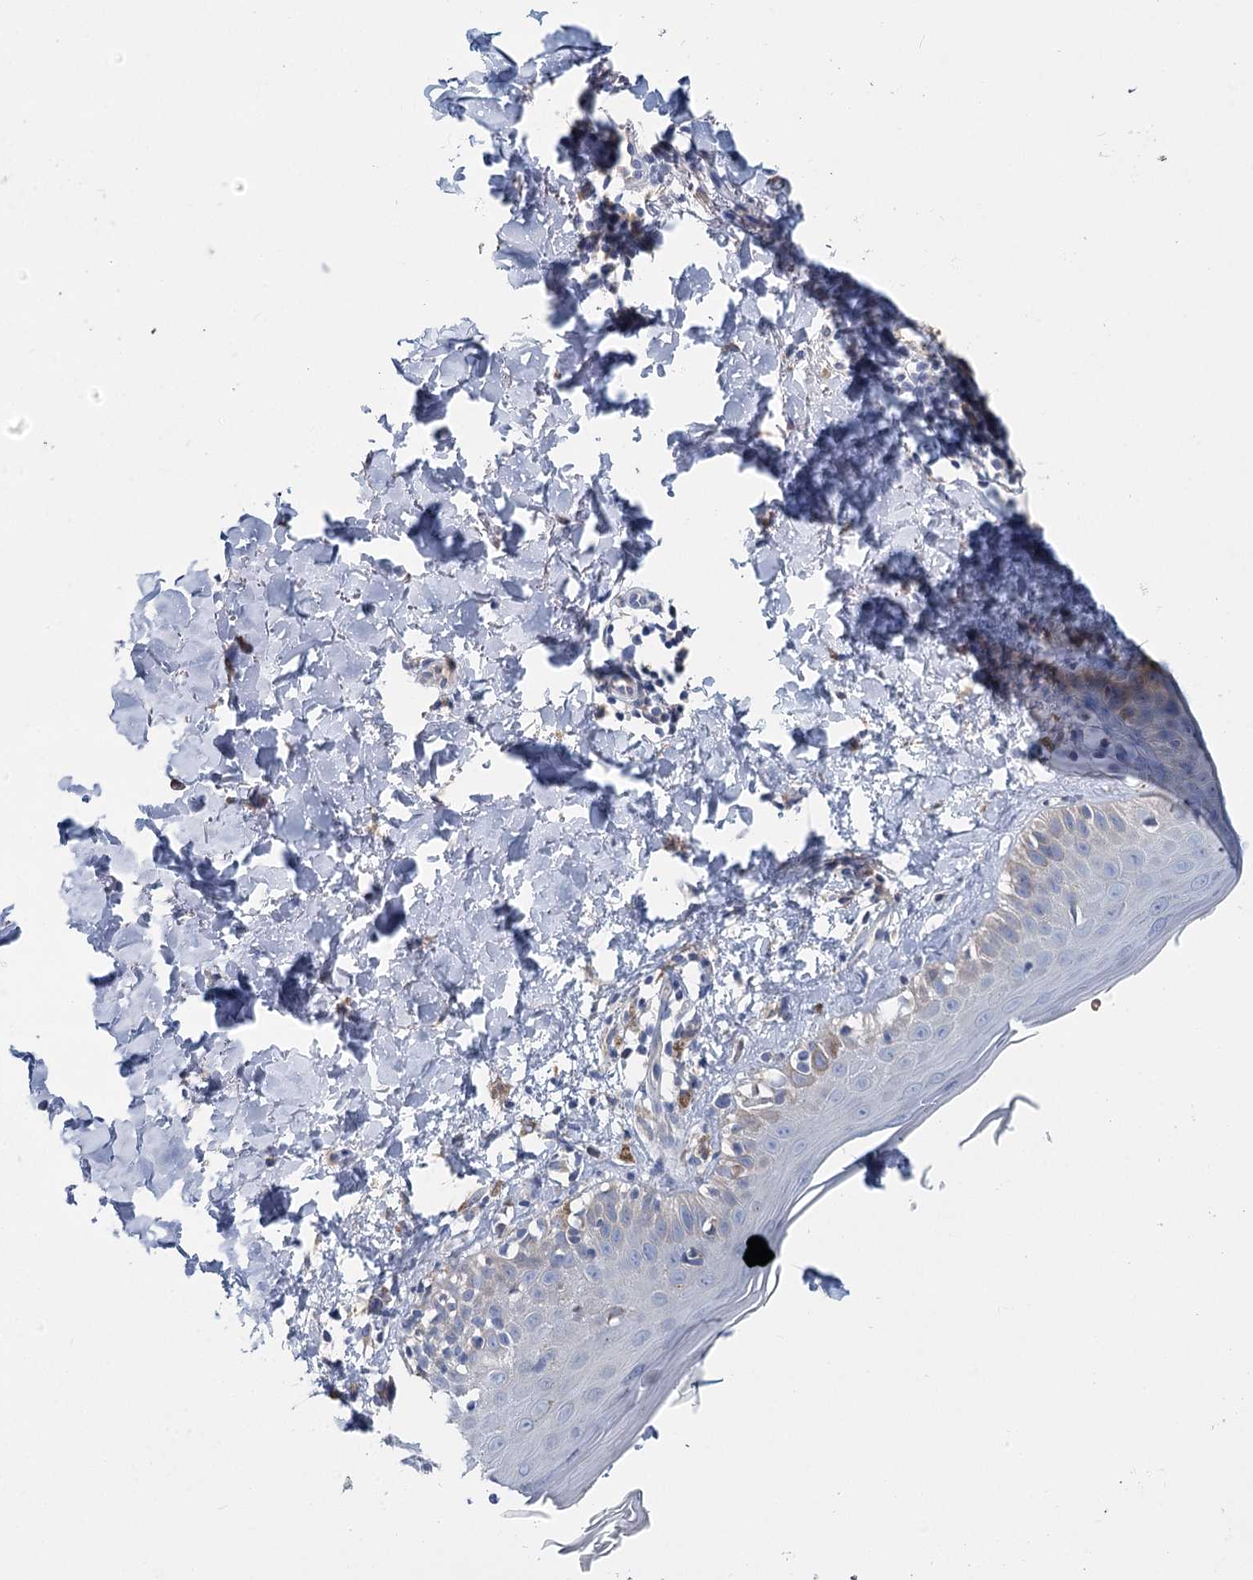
{"staining": {"intensity": "negative", "quantity": "none", "location": "none"}, "tissue": "skin", "cell_type": "Fibroblasts", "image_type": "normal", "snomed": [{"axis": "morphology", "description": "Normal tissue, NOS"}, {"axis": "topography", "description": "Skin"}], "caption": "IHC of normal human skin exhibits no positivity in fibroblasts.", "gene": "ANKRD16", "patient": {"sex": "male", "age": 52}}